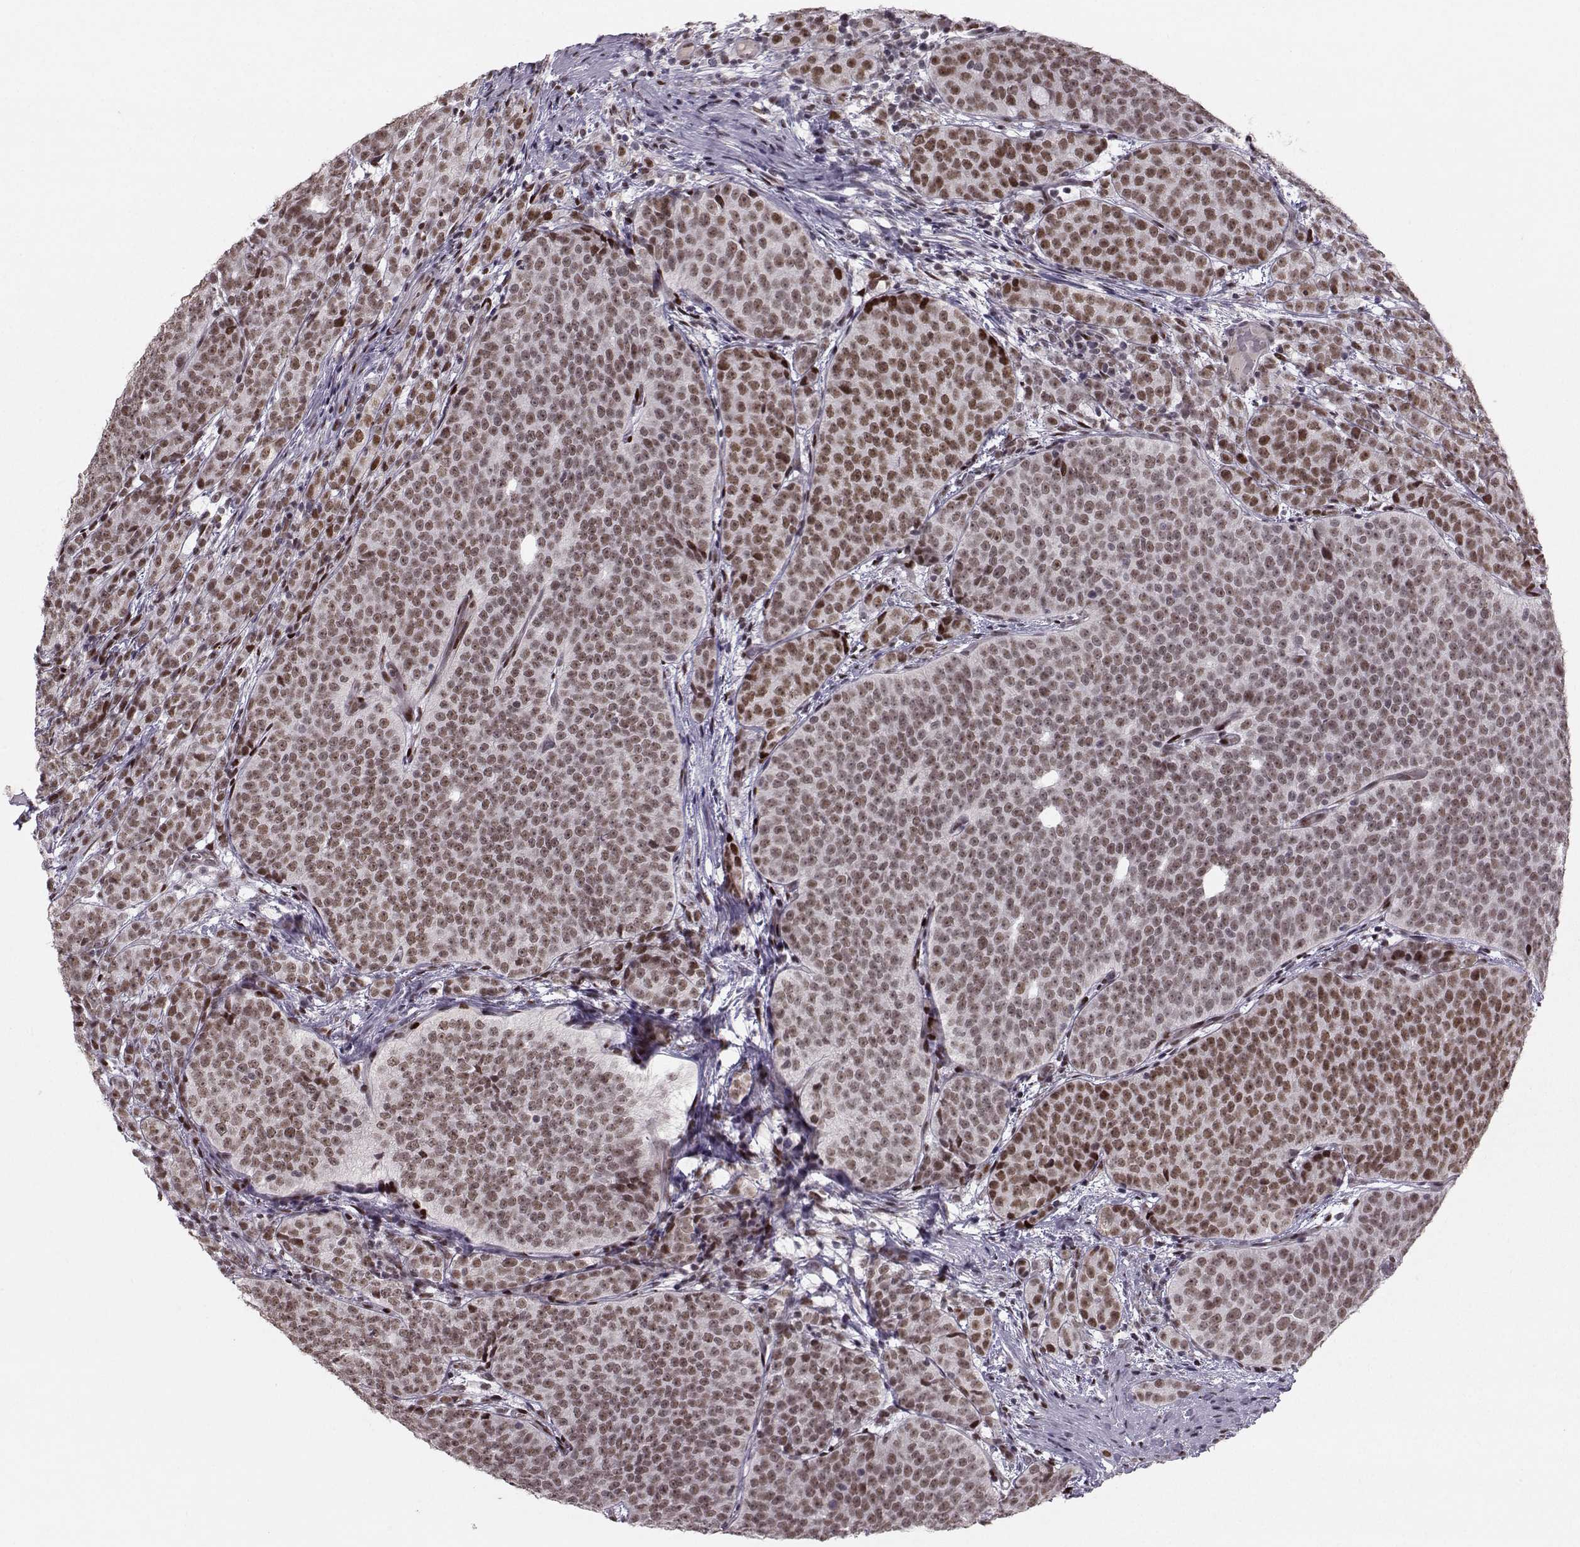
{"staining": {"intensity": "moderate", "quantity": "25%-75%", "location": "nuclear"}, "tissue": "prostate cancer", "cell_type": "Tumor cells", "image_type": "cancer", "snomed": [{"axis": "morphology", "description": "Adenocarcinoma, High grade"}, {"axis": "topography", "description": "Prostate"}], "caption": "Immunohistochemistry of prostate adenocarcinoma (high-grade) exhibits medium levels of moderate nuclear staining in approximately 25%-75% of tumor cells.", "gene": "SNAPC2", "patient": {"sex": "male", "age": 53}}